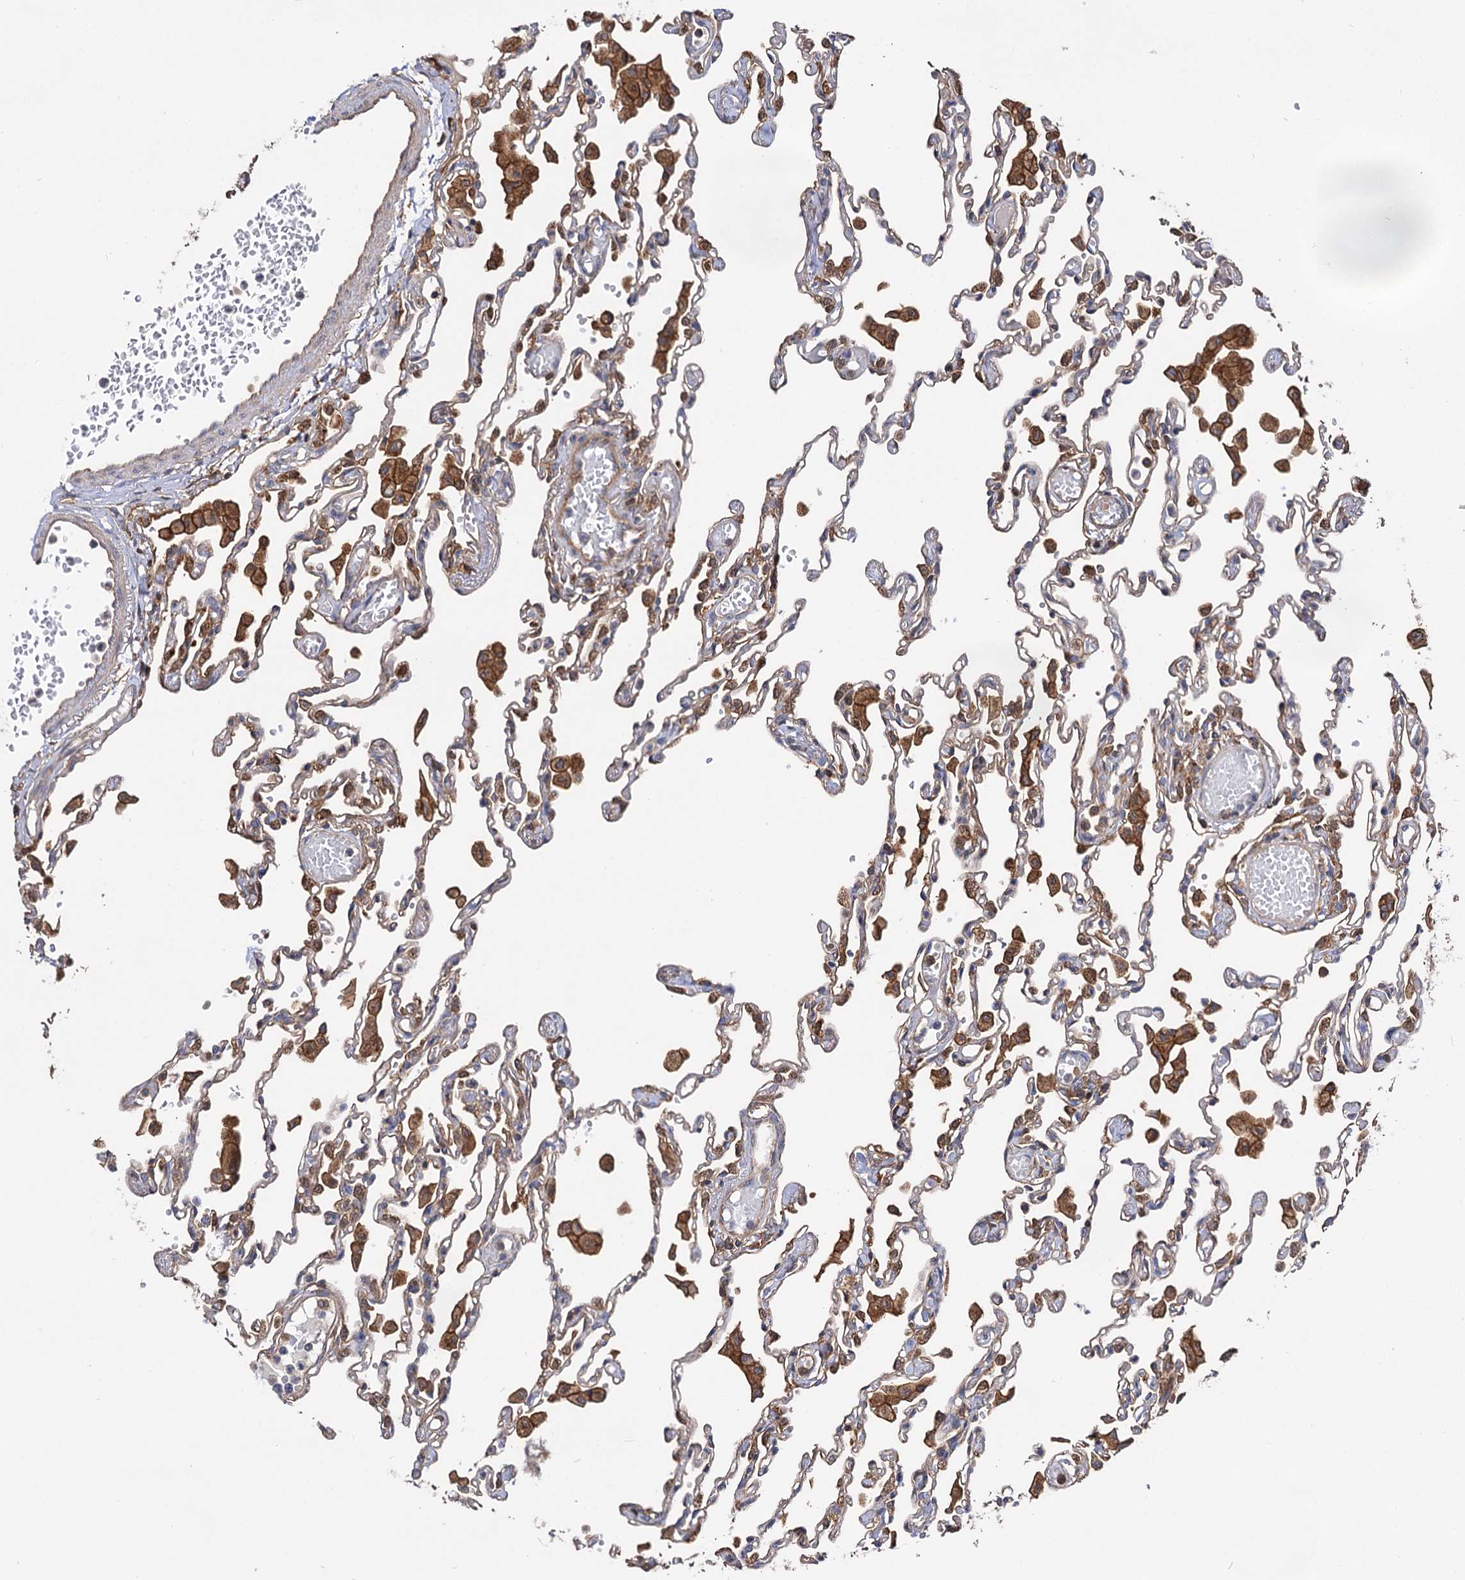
{"staining": {"intensity": "moderate", "quantity": "<25%", "location": "cytoplasmic/membranous"}, "tissue": "lung", "cell_type": "Alveolar cells", "image_type": "normal", "snomed": [{"axis": "morphology", "description": "Normal tissue, NOS"}, {"axis": "topography", "description": "Bronchus"}, {"axis": "topography", "description": "Lung"}], "caption": "Alveolar cells show low levels of moderate cytoplasmic/membranous expression in approximately <25% of cells in benign lung.", "gene": "IDI1", "patient": {"sex": "female", "age": 49}}